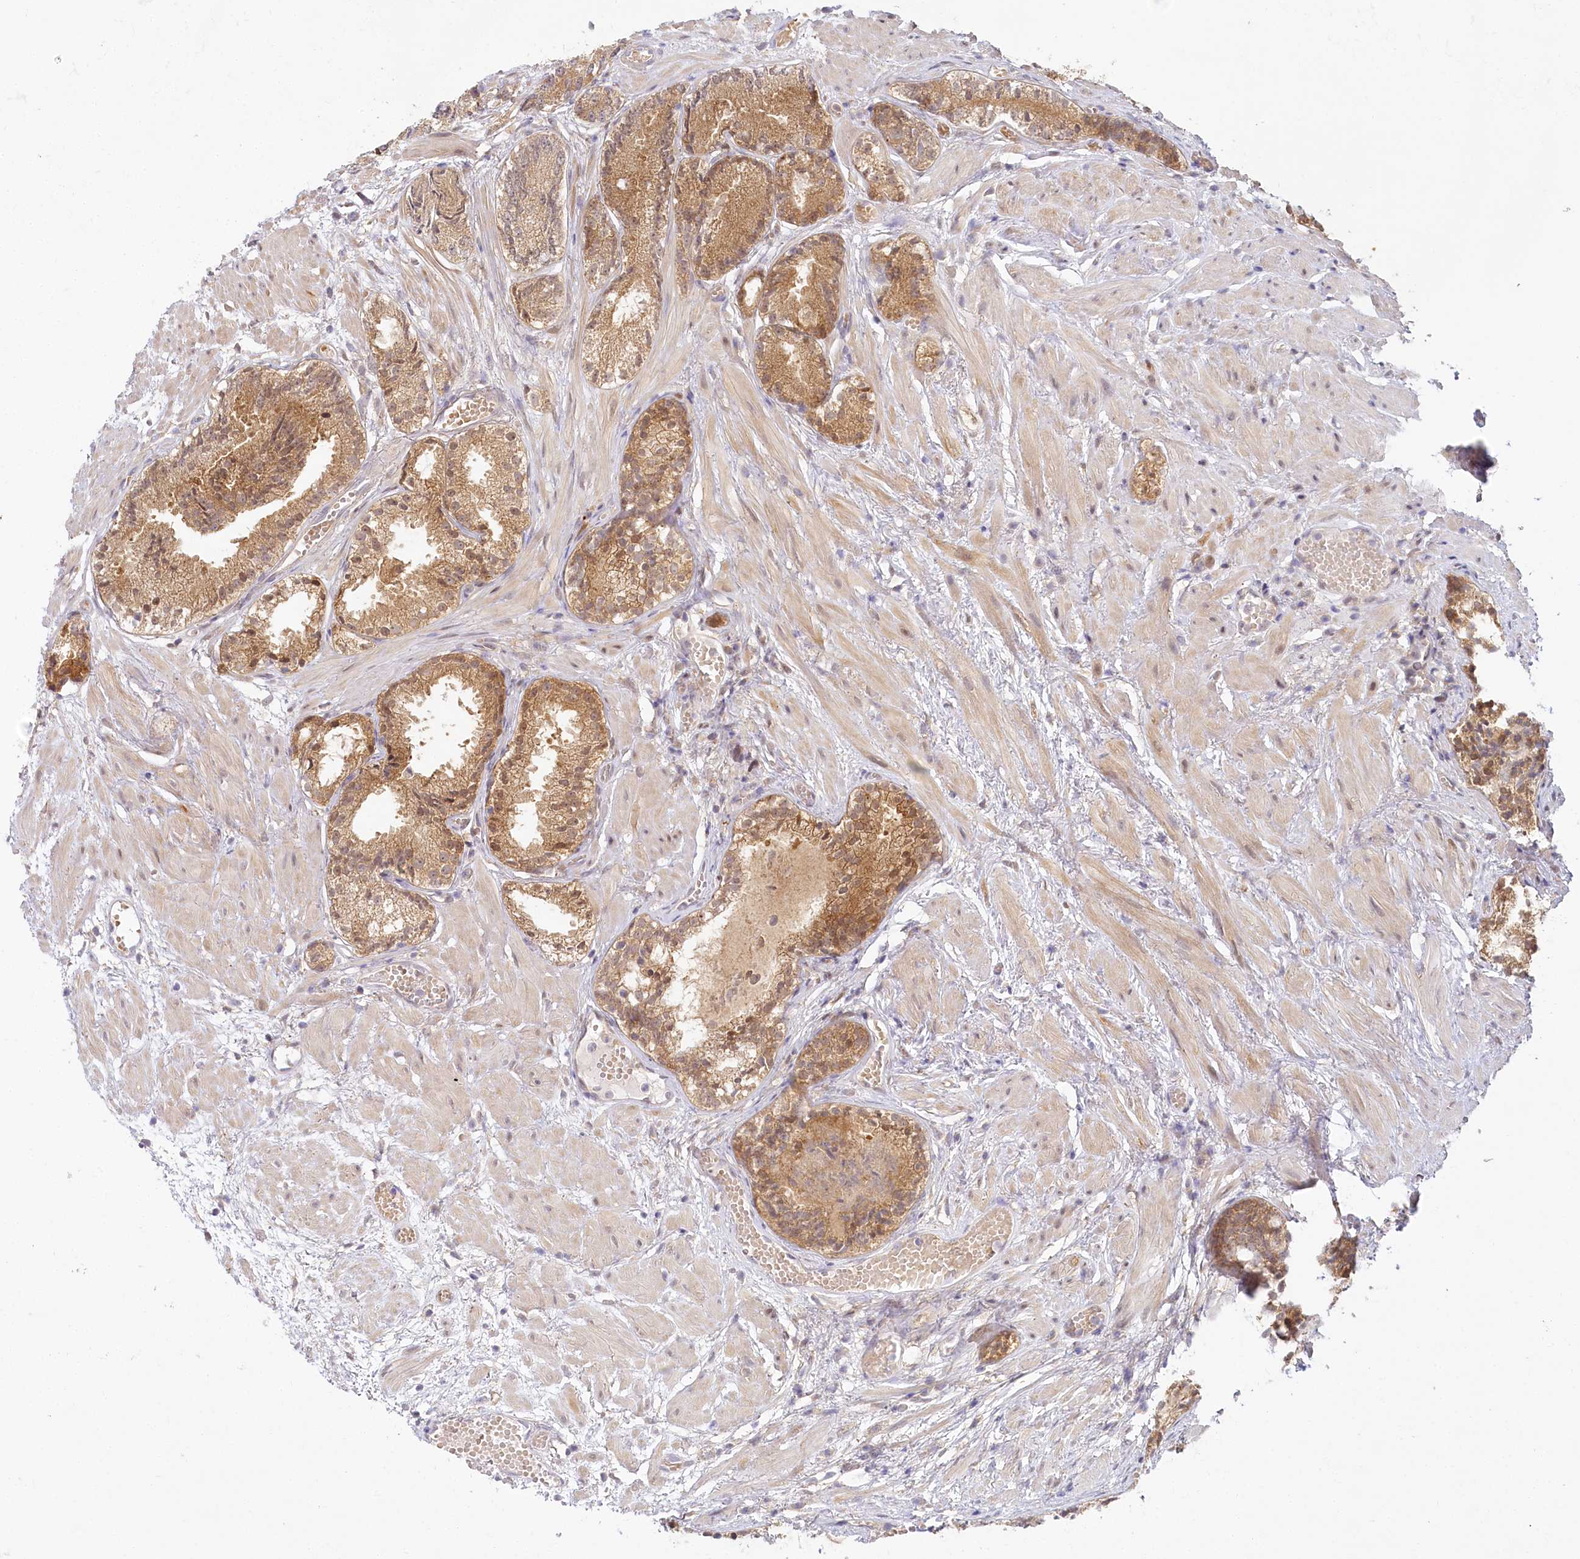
{"staining": {"intensity": "moderate", "quantity": ">75%", "location": "cytoplasmic/membranous"}, "tissue": "prostate cancer", "cell_type": "Tumor cells", "image_type": "cancer", "snomed": [{"axis": "morphology", "description": "Adenocarcinoma, Low grade"}, {"axis": "topography", "description": "Prostate"}], "caption": "This photomicrograph reveals IHC staining of adenocarcinoma (low-grade) (prostate), with medium moderate cytoplasmic/membranous expression in approximately >75% of tumor cells.", "gene": "INPP4B", "patient": {"sex": "male", "age": 88}}